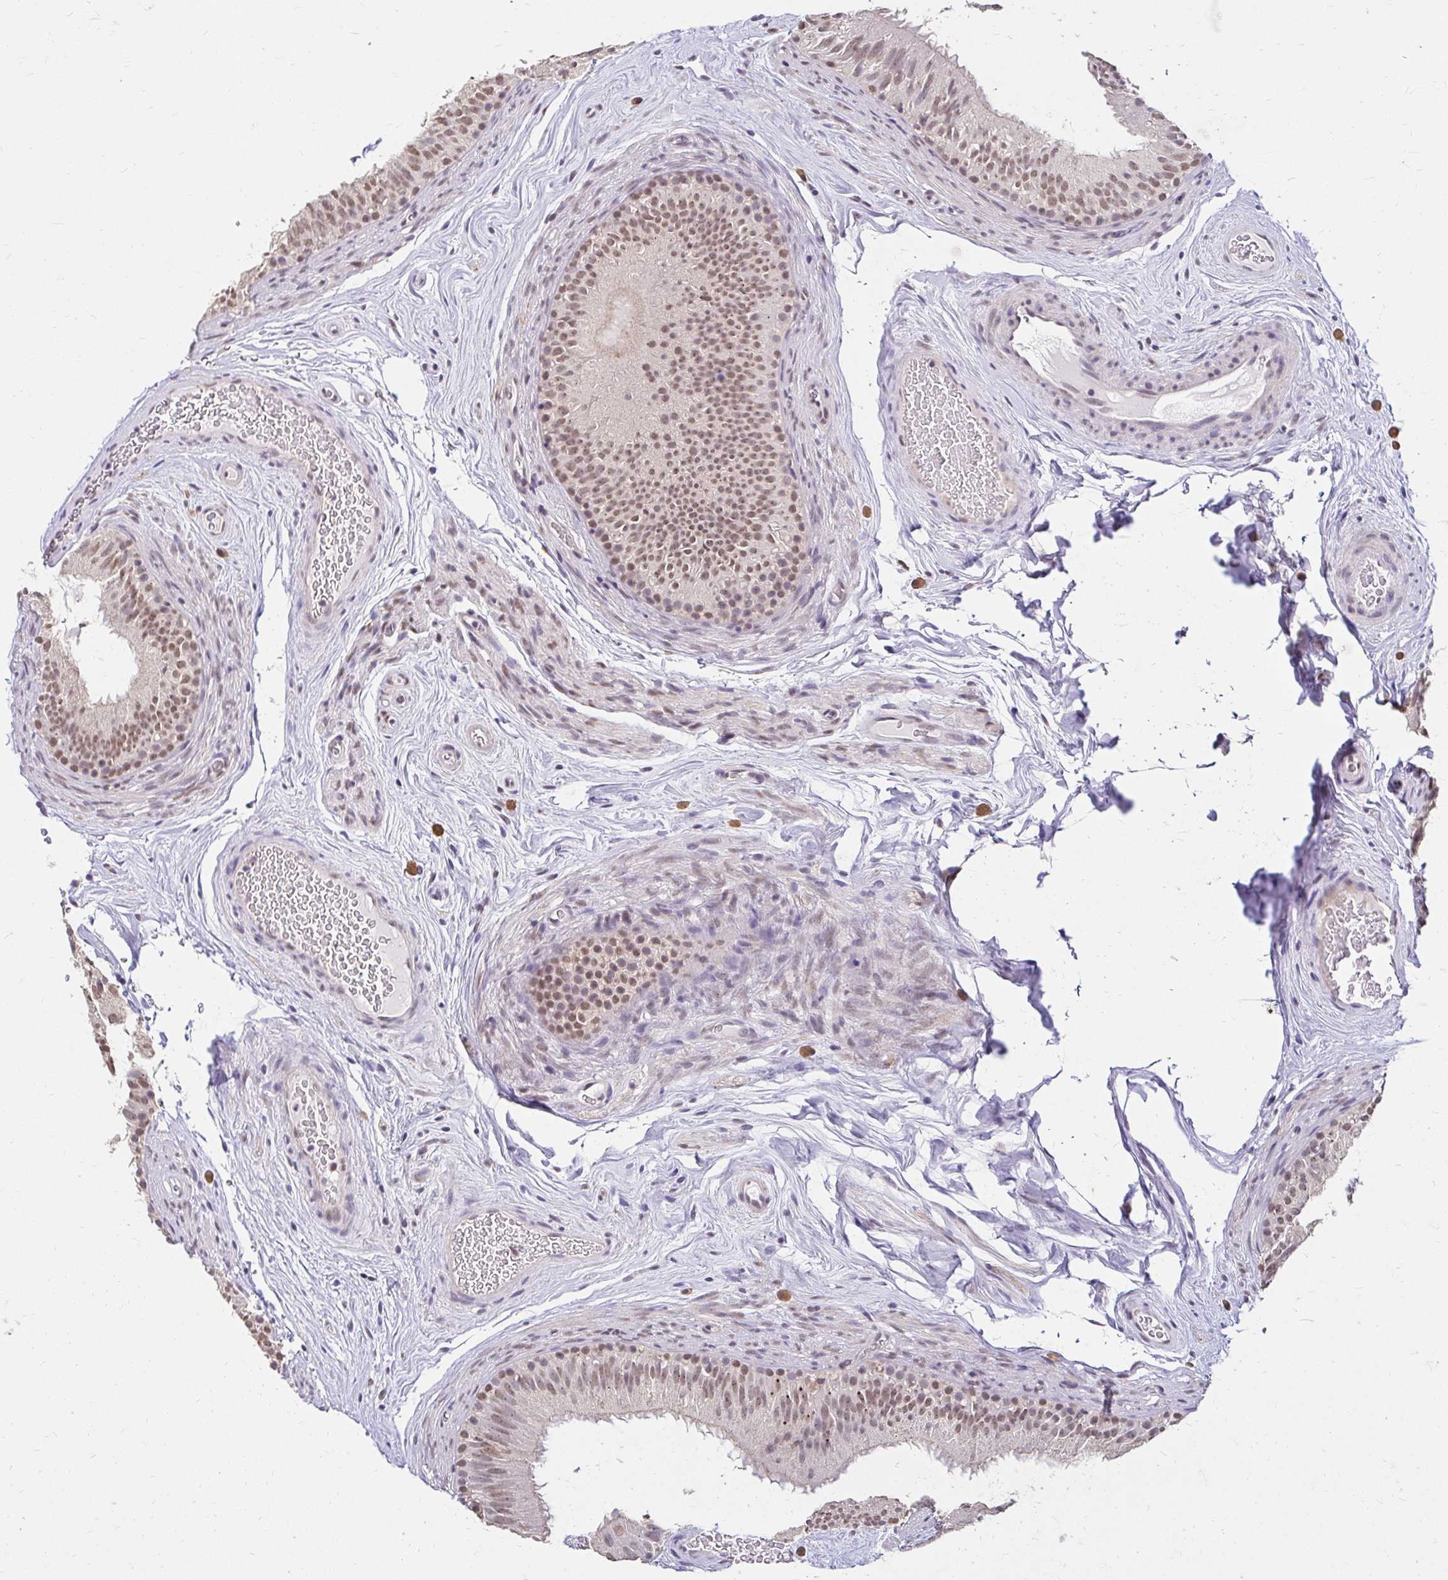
{"staining": {"intensity": "moderate", "quantity": ">75%", "location": "cytoplasmic/membranous,nuclear"}, "tissue": "epididymis", "cell_type": "Glandular cells", "image_type": "normal", "snomed": [{"axis": "morphology", "description": "Normal tissue, NOS"}, {"axis": "topography", "description": "Epididymis"}], "caption": "Immunohistochemical staining of unremarkable human epididymis shows >75% levels of moderate cytoplasmic/membranous,nuclear protein positivity in about >75% of glandular cells. (Stains: DAB in brown, nuclei in blue, Microscopy: brightfield microscopy at high magnification).", "gene": "RIMS4", "patient": {"sex": "male", "age": 44}}